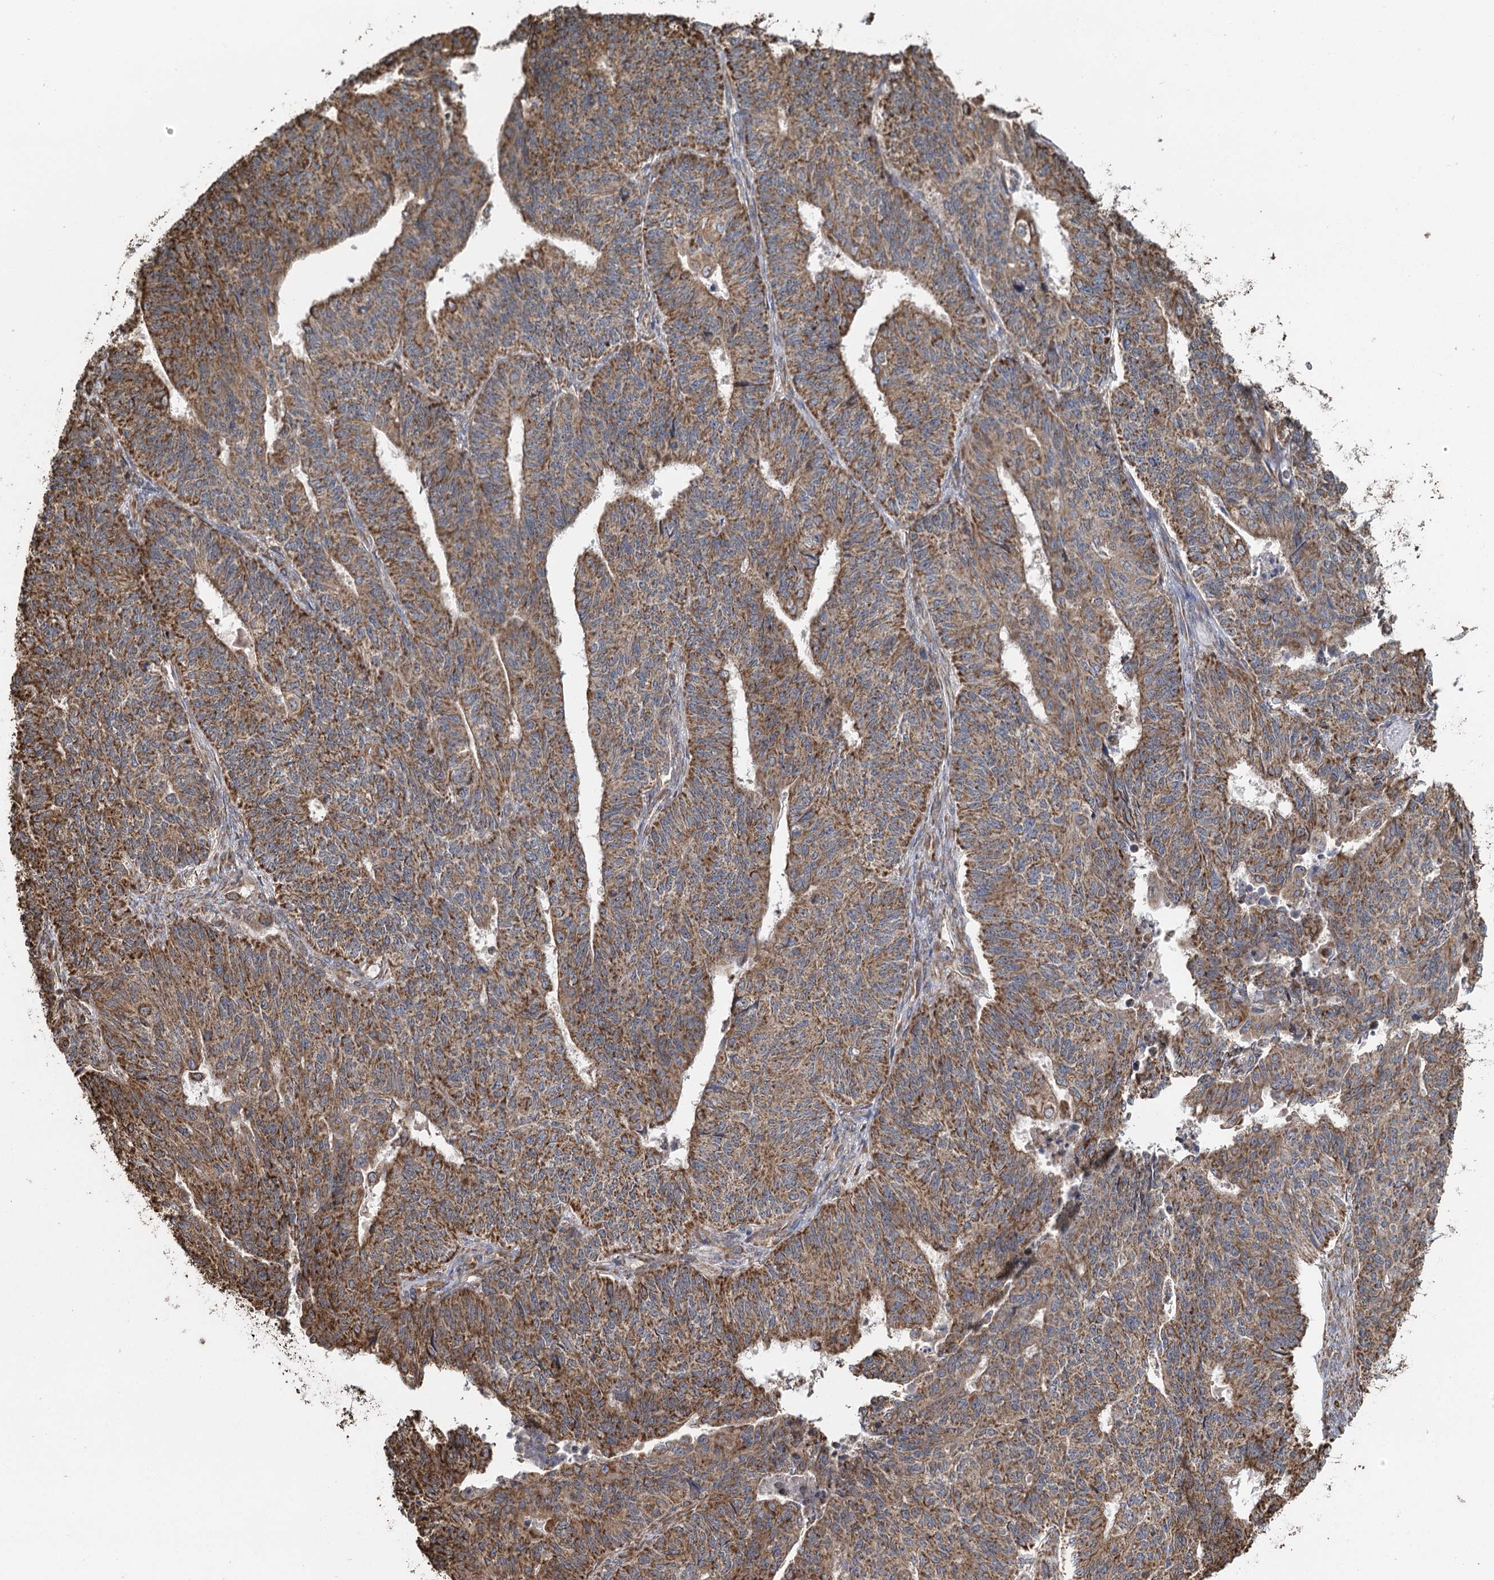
{"staining": {"intensity": "moderate", "quantity": ">75%", "location": "cytoplasmic/membranous"}, "tissue": "endometrial cancer", "cell_type": "Tumor cells", "image_type": "cancer", "snomed": [{"axis": "morphology", "description": "Adenocarcinoma, NOS"}, {"axis": "topography", "description": "Endometrium"}], "caption": "Immunohistochemical staining of human adenocarcinoma (endometrial) shows medium levels of moderate cytoplasmic/membranous protein expression in approximately >75% of tumor cells.", "gene": "IL11RA", "patient": {"sex": "female", "age": 32}}